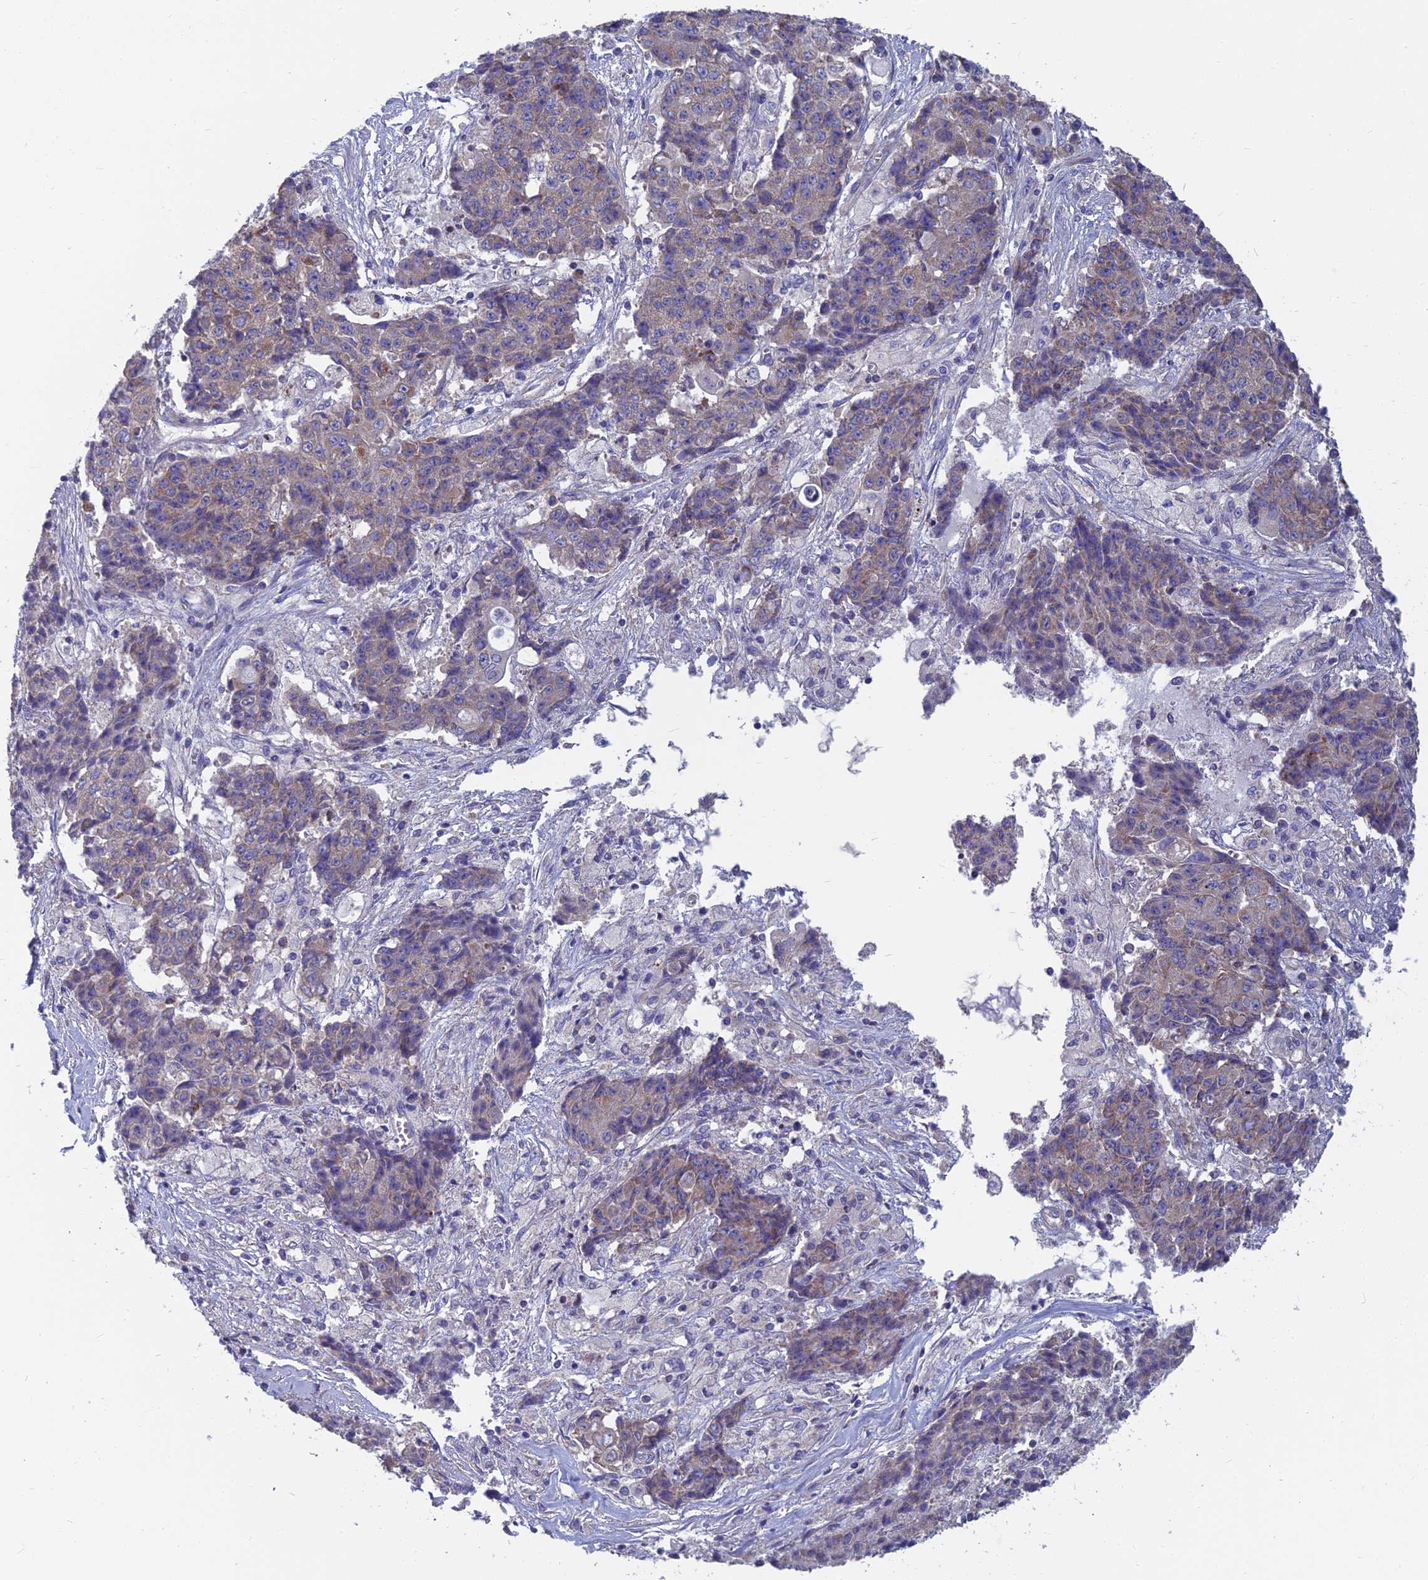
{"staining": {"intensity": "weak", "quantity": "<25%", "location": "cytoplasmic/membranous"}, "tissue": "ovarian cancer", "cell_type": "Tumor cells", "image_type": "cancer", "snomed": [{"axis": "morphology", "description": "Carcinoma, endometroid"}, {"axis": "topography", "description": "Ovary"}], "caption": "Histopathology image shows no significant protein expression in tumor cells of ovarian cancer (endometroid carcinoma).", "gene": "COX20", "patient": {"sex": "female", "age": 42}}